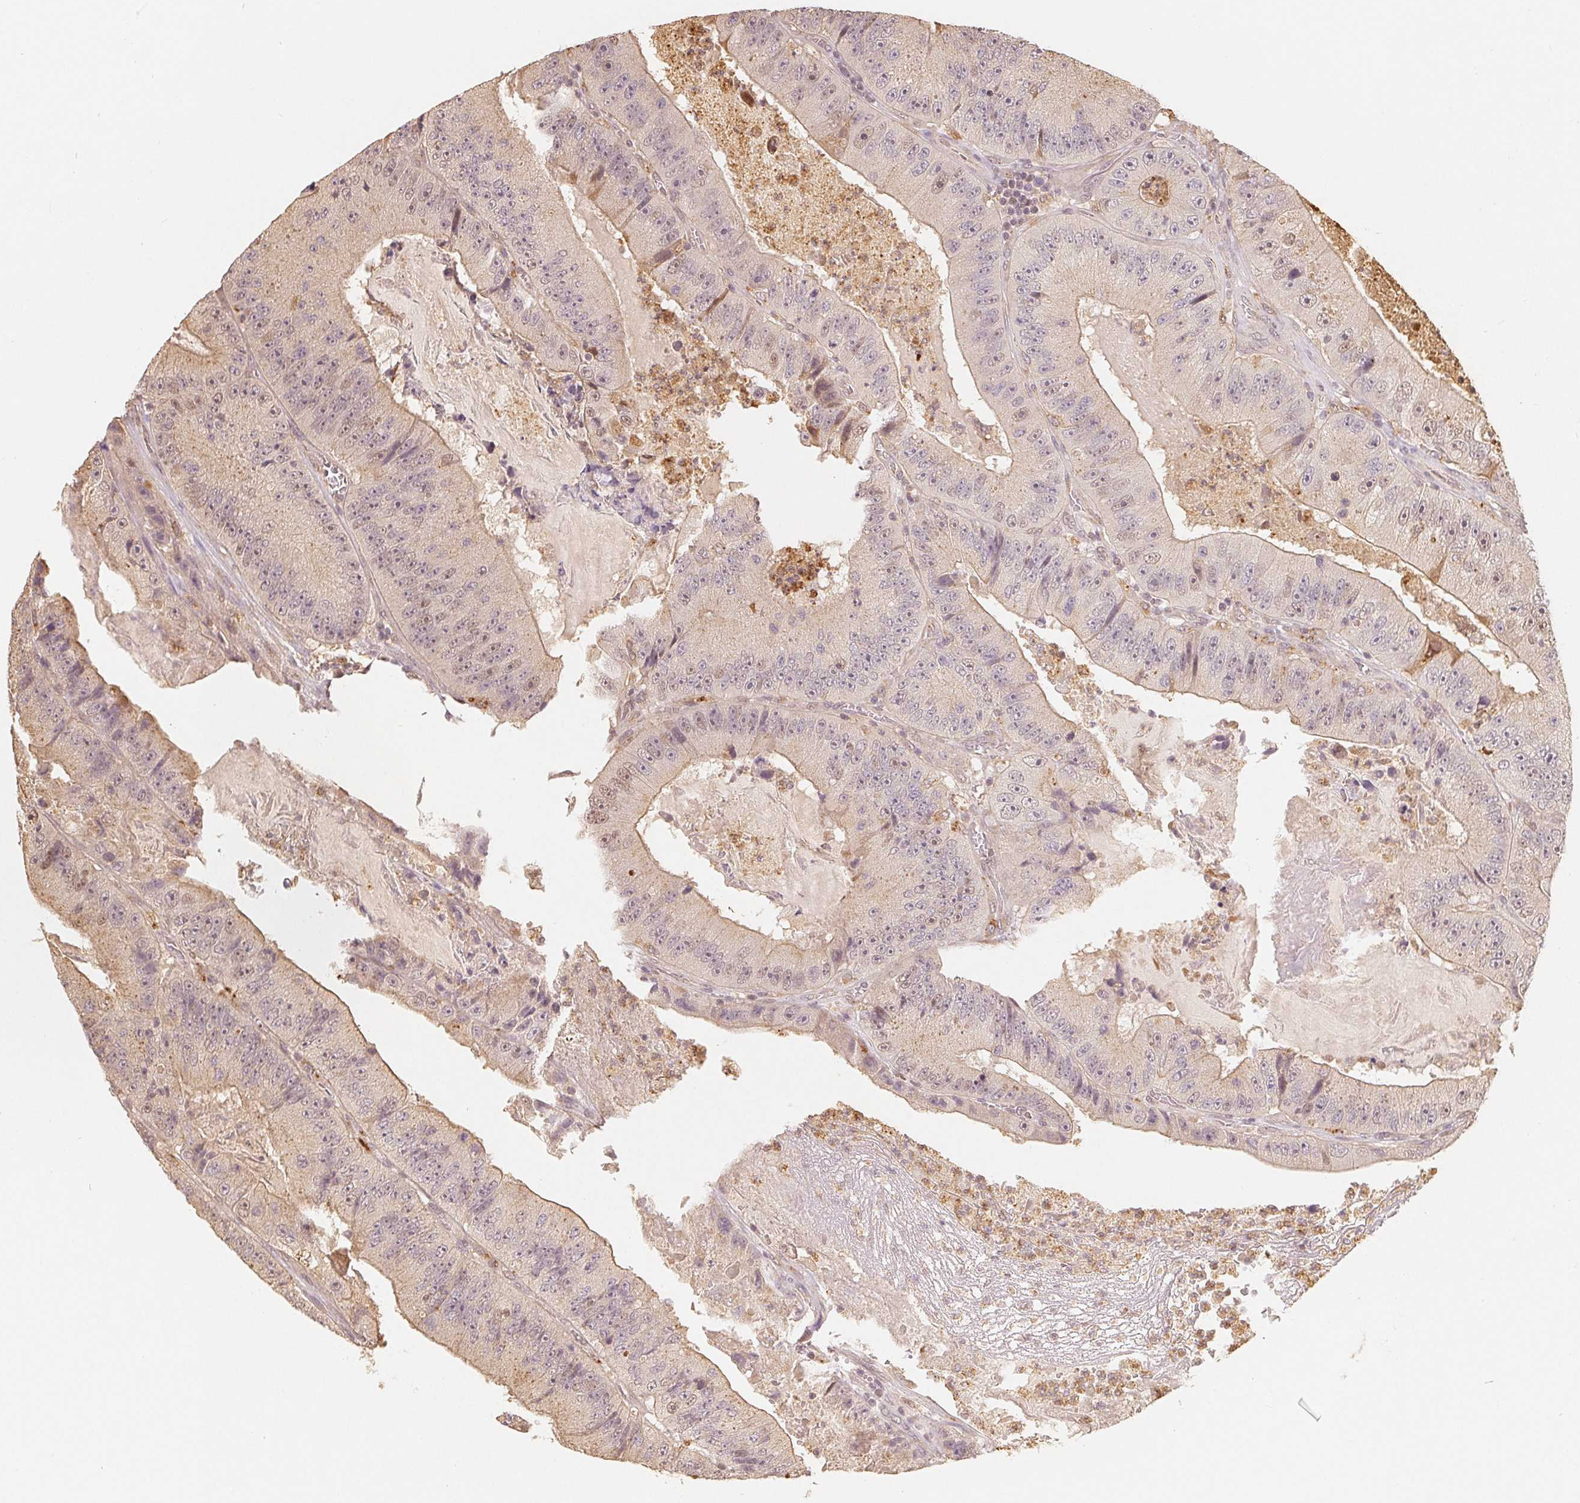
{"staining": {"intensity": "weak", "quantity": "<25%", "location": "nuclear"}, "tissue": "colorectal cancer", "cell_type": "Tumor cells", "image_type": "cancer", "snomed": [{"axis": "morphology", "description": "Adenocarcinoma, NOS"}, {"axis": "topography", "description": "Colon"}], "caption": "Tumor cells are negative for brown protein staining in colorectal adenocarcinoma.", "gene": "GUSB", "patient": {"sex": "female", "age": 86}}